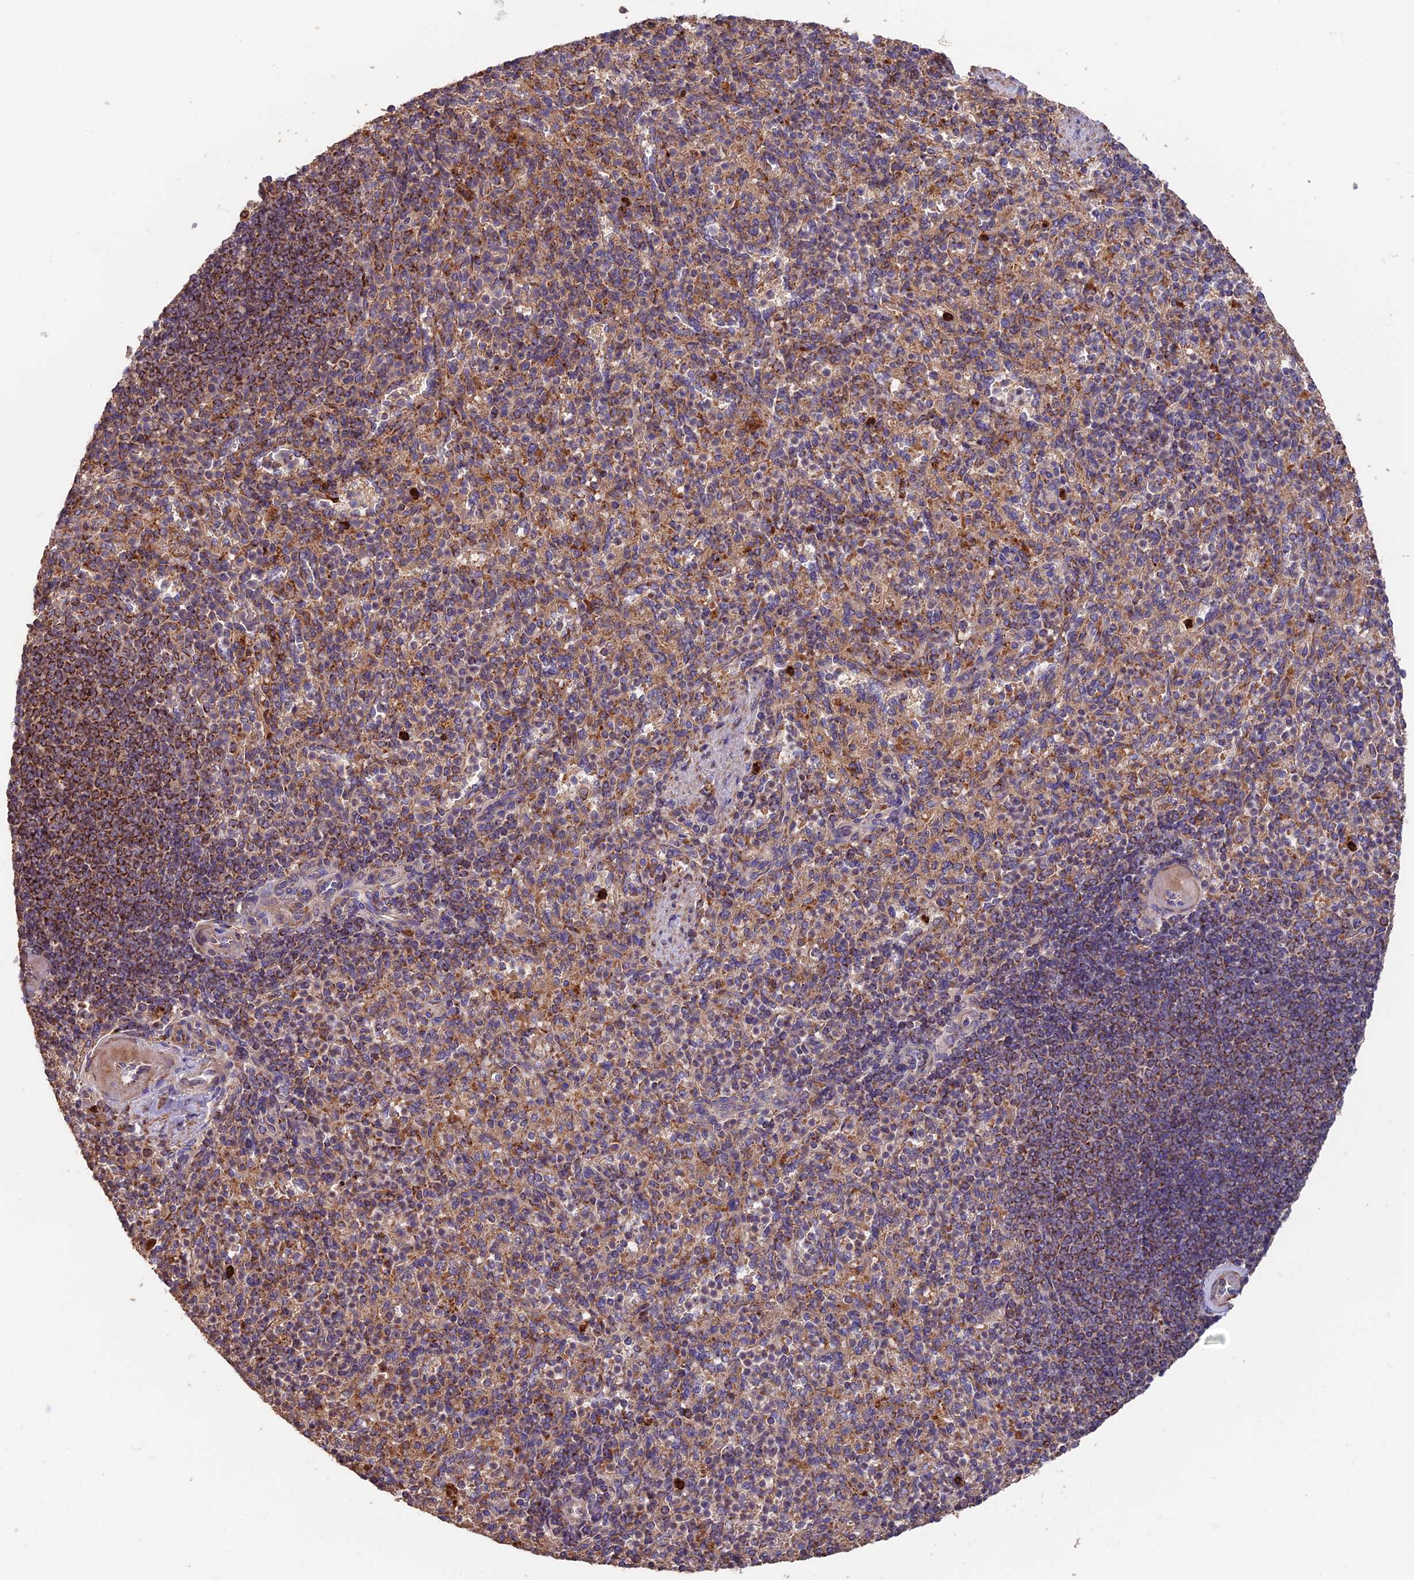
{"staining": {"intensity": "moderate", "quantity": "25%-75%", "location": "cytoplasmic/membranous"}, "tissue": "spleen", "cell_type": "Cells in red pulp", "image_type": "normal", "snomed": [{"axis": "morphology", "description": "Normal tissue, NOS"}, {"axis": "topography", "description": "Spleen"}], "caption": "IHC of benign human spleen demonstrates medium levels of moderate cytoplasmic/membranous expression in approximately 25%-75% of cells in red pulp.", "gene": "IFT22", "patient": {"sex": "female", "age": 74}}